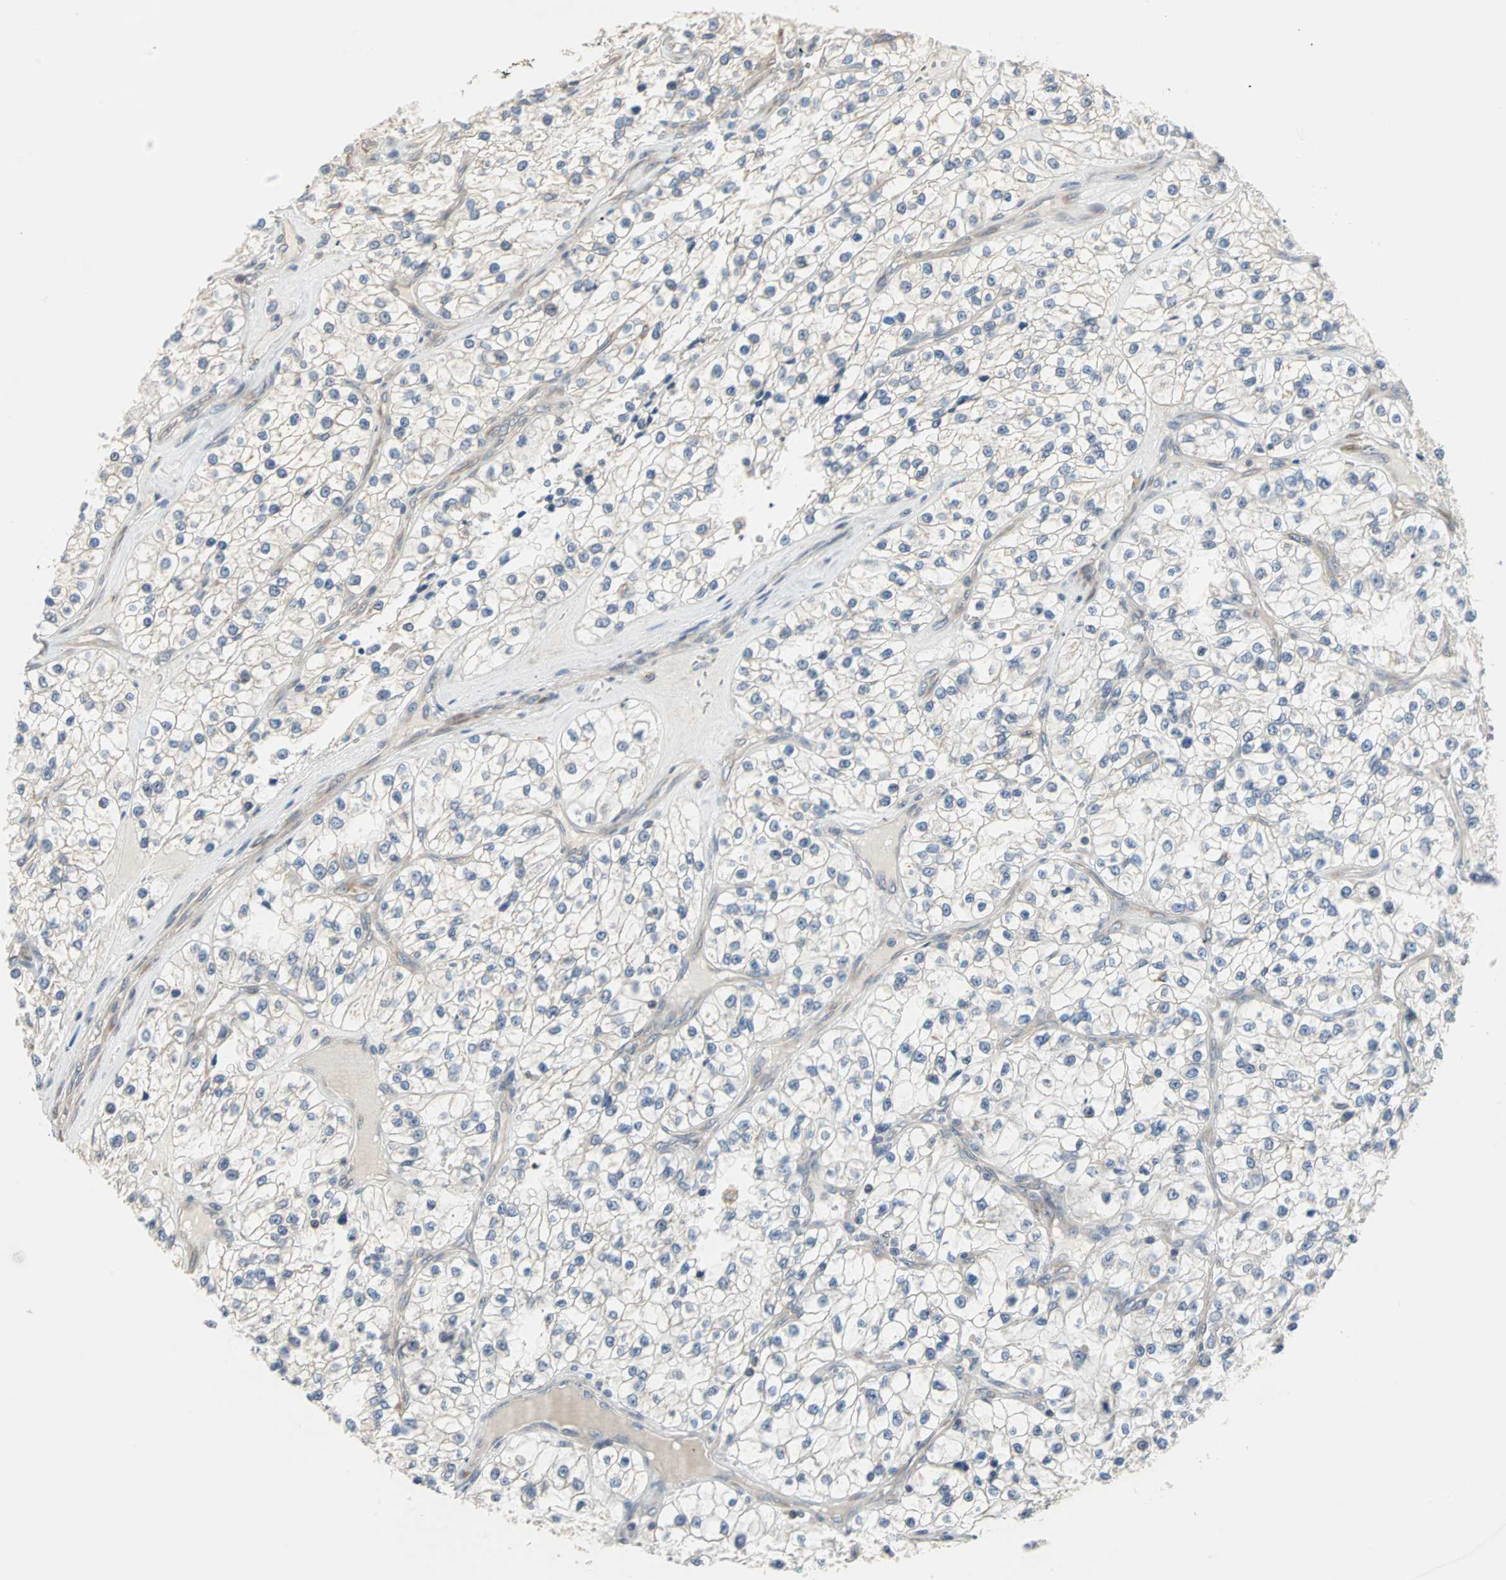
{"staining": {"intensity": "weak", "quantity": "25%-75%", "location": "cytoplasmic/membranous"}, "tissue": "renal cancer", "cell_type": "Tumor cells", "image_type": "cancer", "snomed": [{"axis": "morphology", "description": "Adenocarcinoma, NOS"}, {"axis": "topography", "description": "Kidney"}], "caption": "This micrograph exhibits renal cancer stained with IHC to label a protein in brown. The cytoplasmic/membranous of tumor cells show weak positivity for the protein. Nuclei are counter-stained blue.", "gene": "SAR1A", "patient": {"sex": "female", "age": 57}}